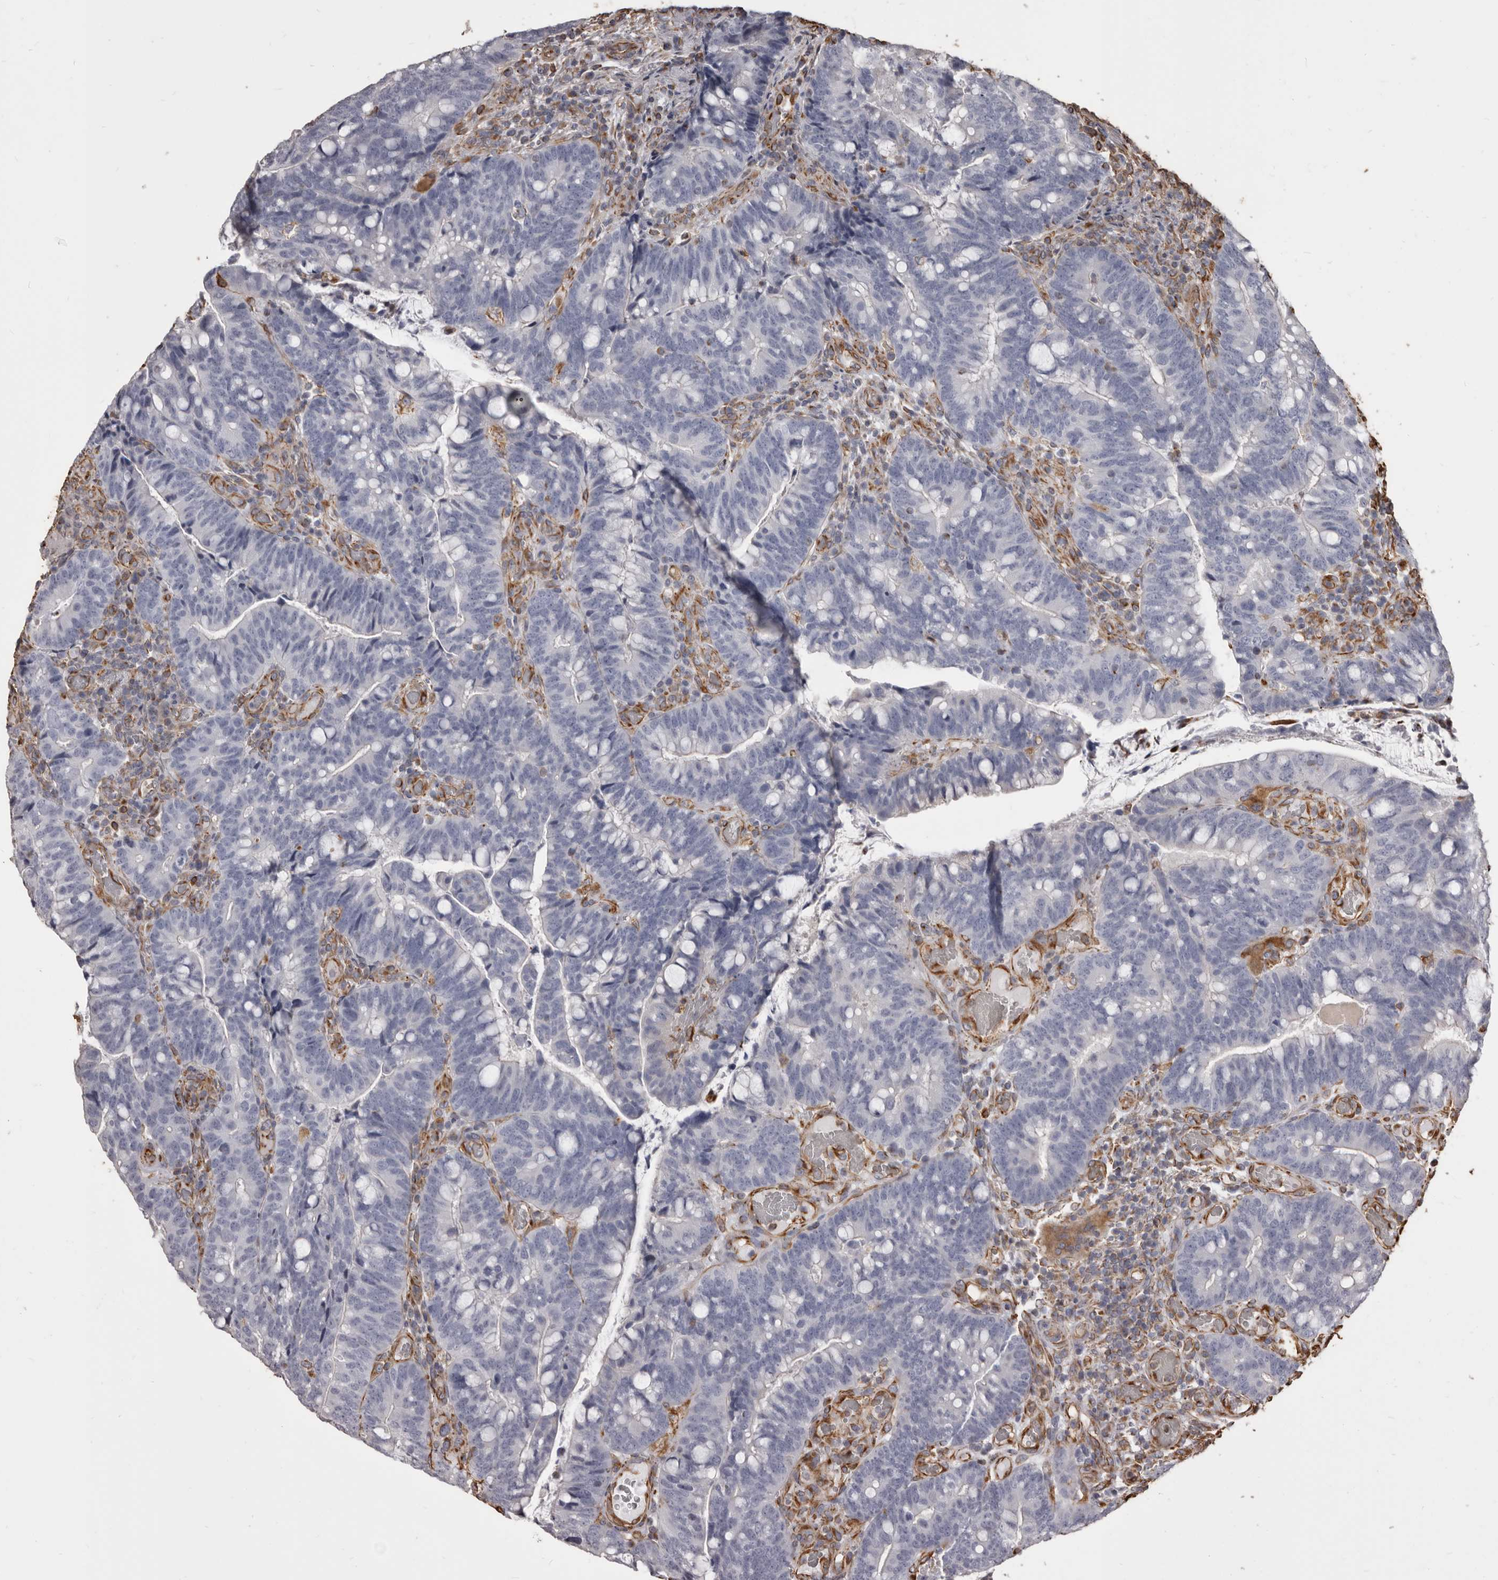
{"staining": {"intensity": "negative", "quantity": "none", "location": "none"}, "tissue": "colorectal cancer", "cell_type": "Tumor cells", "image_type": "cancer", "snomed": [{"axis": "morphology", "description": "Adenocarcinoma, NOS"}, {"axis": "topography", "description": "Colon"}], "caption": "An IHC histopathology image of colorectal cancer (adenocarcinoma) is shown. There is no staining in tumor cells of colorectal cancer (adenocarcinoma).", "gene": "MTURN", "patient": {"sex": "female", "age": 66}}